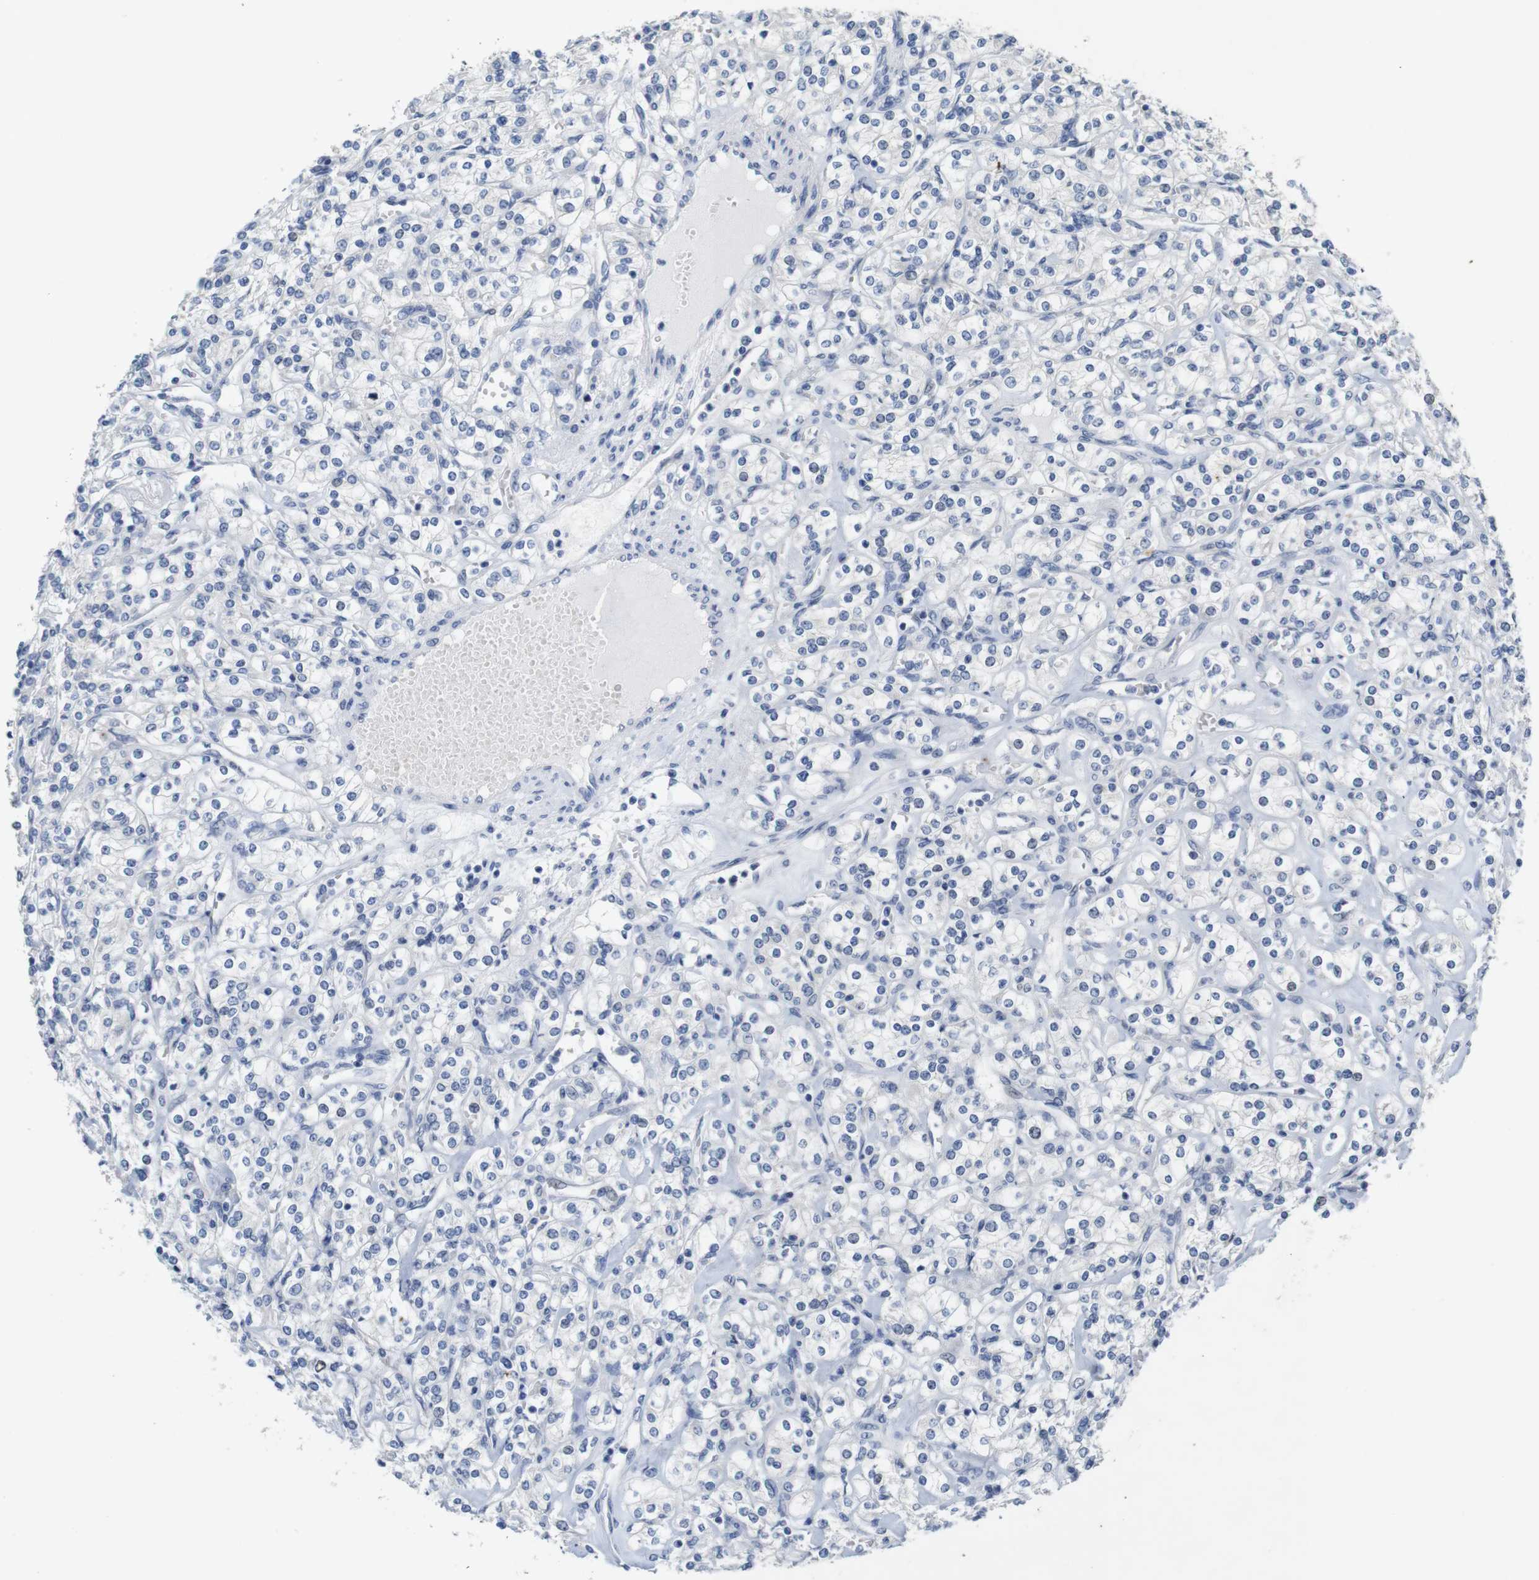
{"staining": {"intensity": "negative", "quantity": "none", "location": "none"}, "tissue": "renal cancer", "cell_type": "Tumor cells", "image_type": "cancer", "snomed": [{"axis": "morphology", "description": "Adenocarcinoma, NOS"}, {"axis": "topography", "description": "Kidney"}], "caption": "An image of renal adenocarcinoma stained for a protein displays no brown staining in tumor cells. (DAB immunohistochemistry (IHC), high magnification).", "gene": "CDK2", "patient": {"sex": "male", "age": 77}}